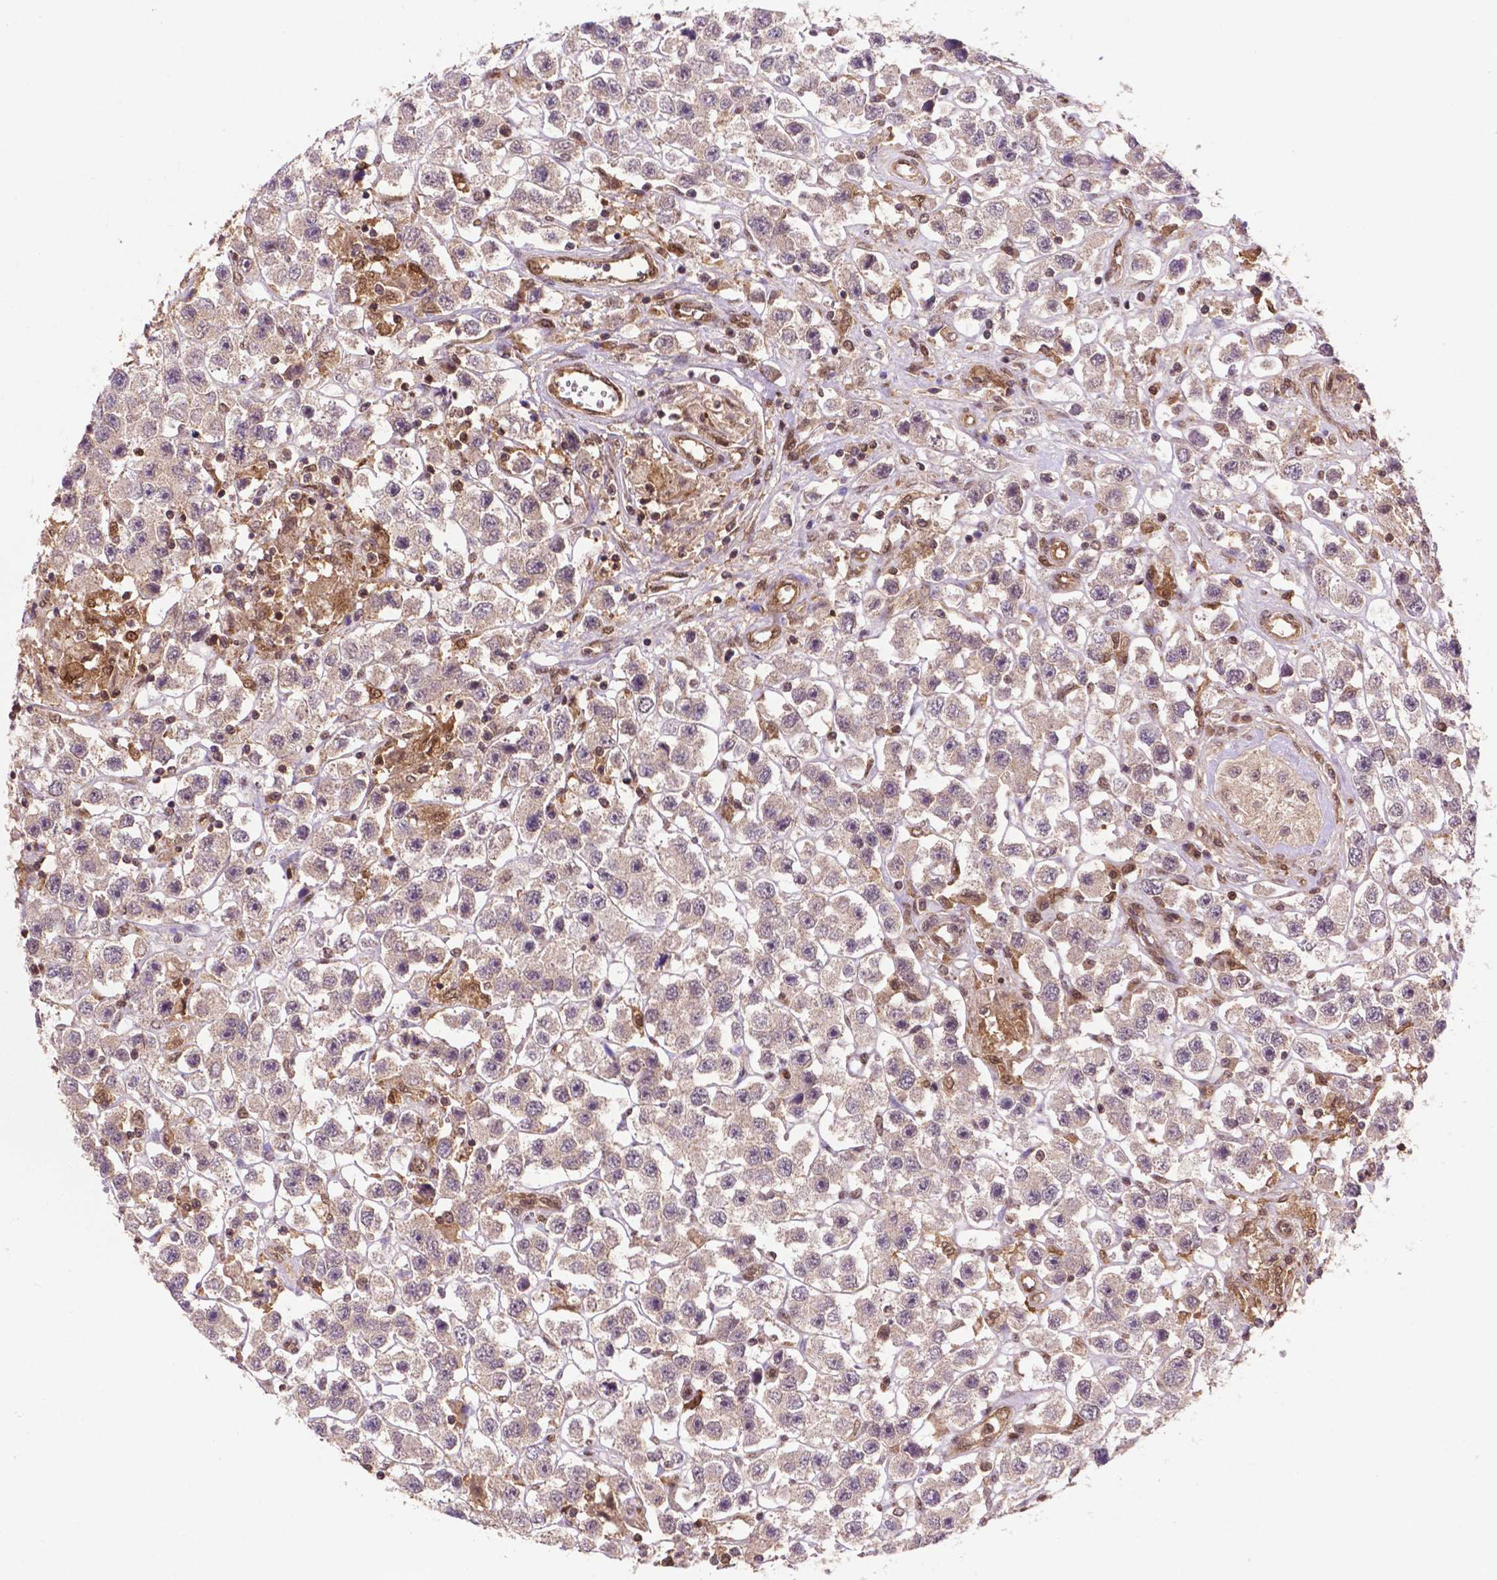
{"staining": {"intensity": "weak", "quantity": "<25%", "location": "cytoplasmic/membranous"}, "tissue": "testis cancer", "cell_type": "Tumor cells", "image_type": "cancer", "snomed": [{"axis": "morphology", "description": "Seminoma, NOS"}, {"axis": "topography", "description": "Testis"}], "caption": "Immunohistochemistry (IHC) micrograph of neoplastic tissue: human seminoma (testis) stained with DAB demonstrates no significant protein staining in tumor cells.", "gene": "UBE2L6", "patient": {"sex": "male", "age": 45}}